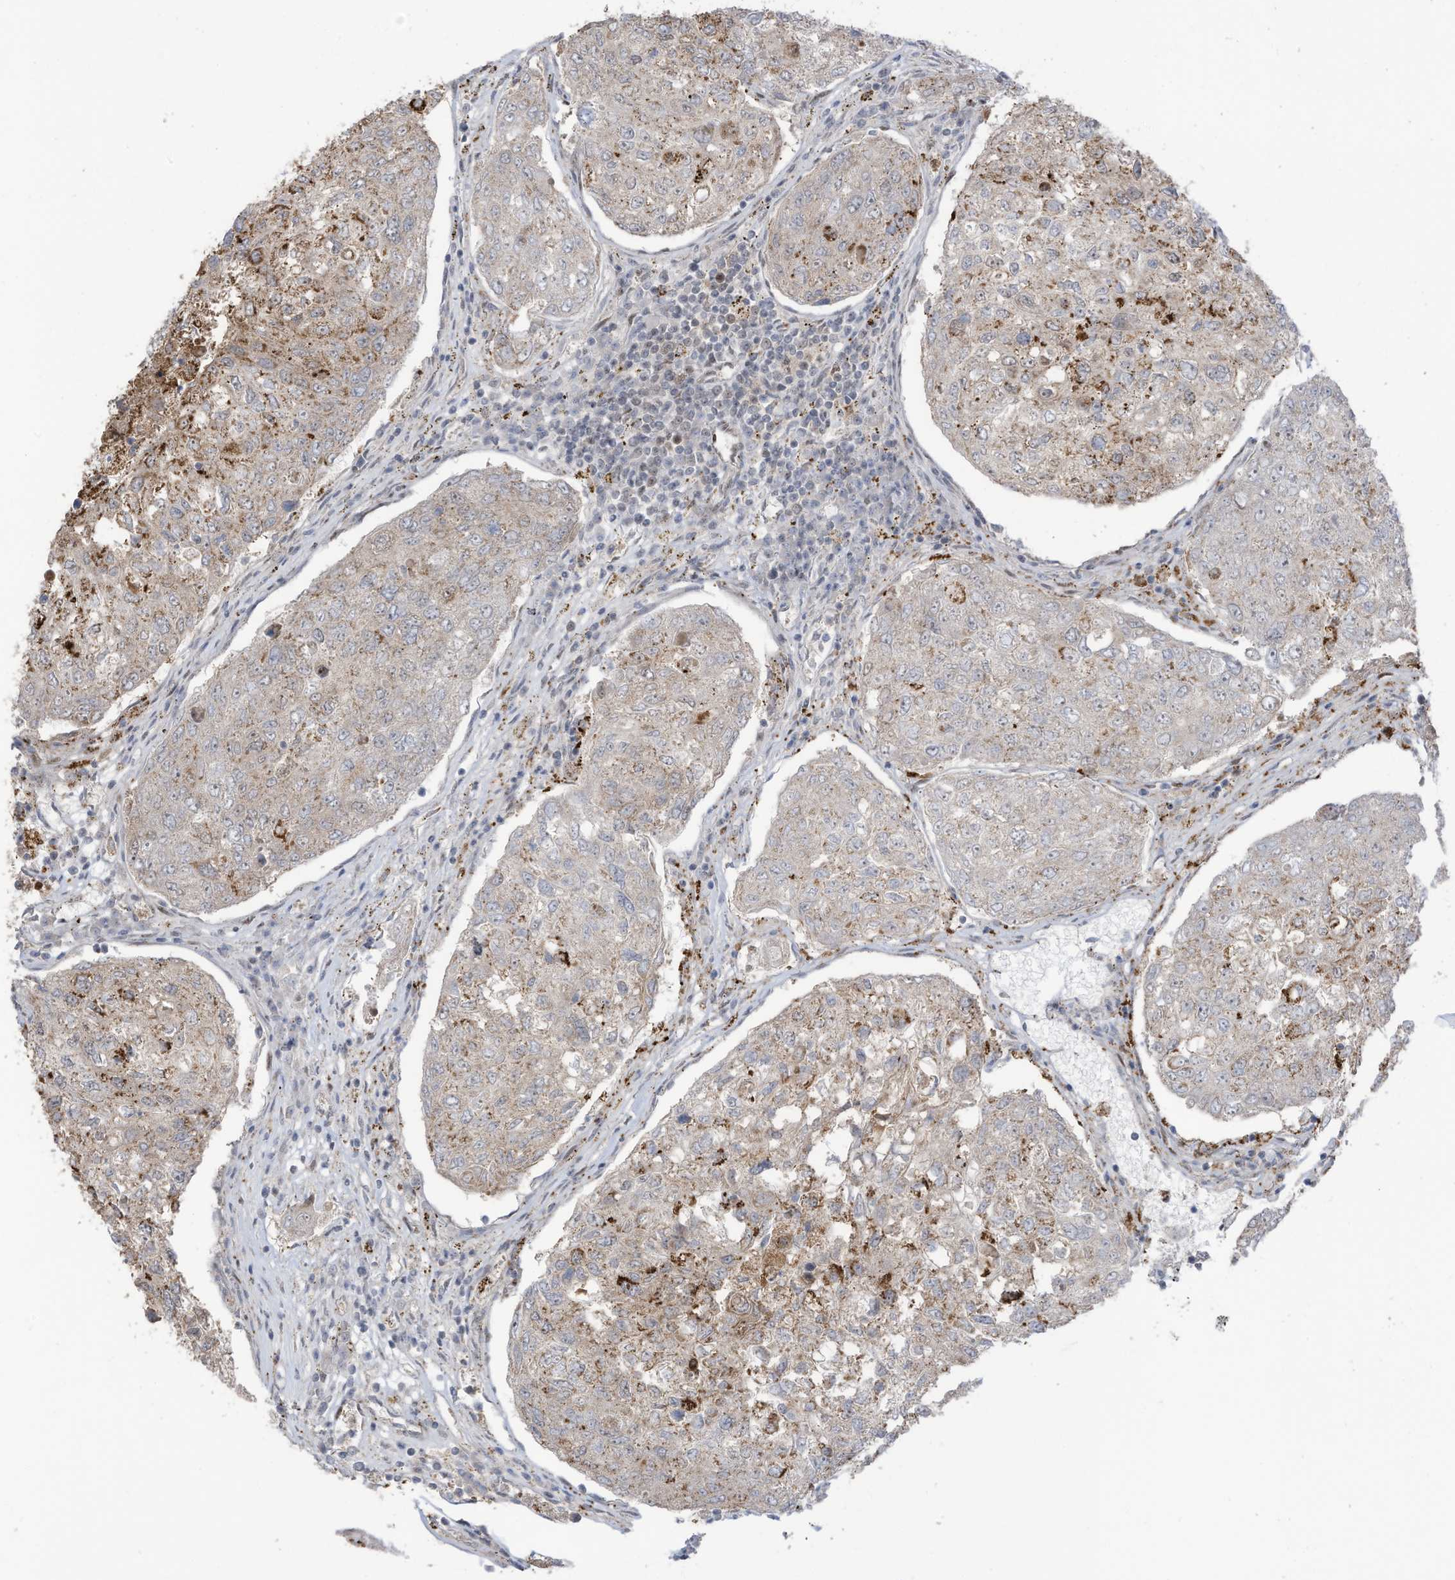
{"staining": {"intensity": "moderate", "quantity": ">75%", "location": "cytoplasmic/membranous,nuclear"}, "tissue": "urothelial cancer", "cell_type": "Tumor cells", "image_type": "cancer", "snomed": [{"axis": "morphology", "description": "Urothelial carcinoma, High grade"}, {"axis": "topography", "description": "Lymph node"}, {"axis": "topography", "description": "Urinary bladder"}], "caption": "A micrograph of human urothelial cancer stained for a protein shows moderate cytoplasmic/membranous and nuclear brown staining in tumor cells. (DAB = brown stain, brightfield microscopy at high magnification).", "gene": "ZCWPW2", "patient": {"sex": "male", "age": 51}}